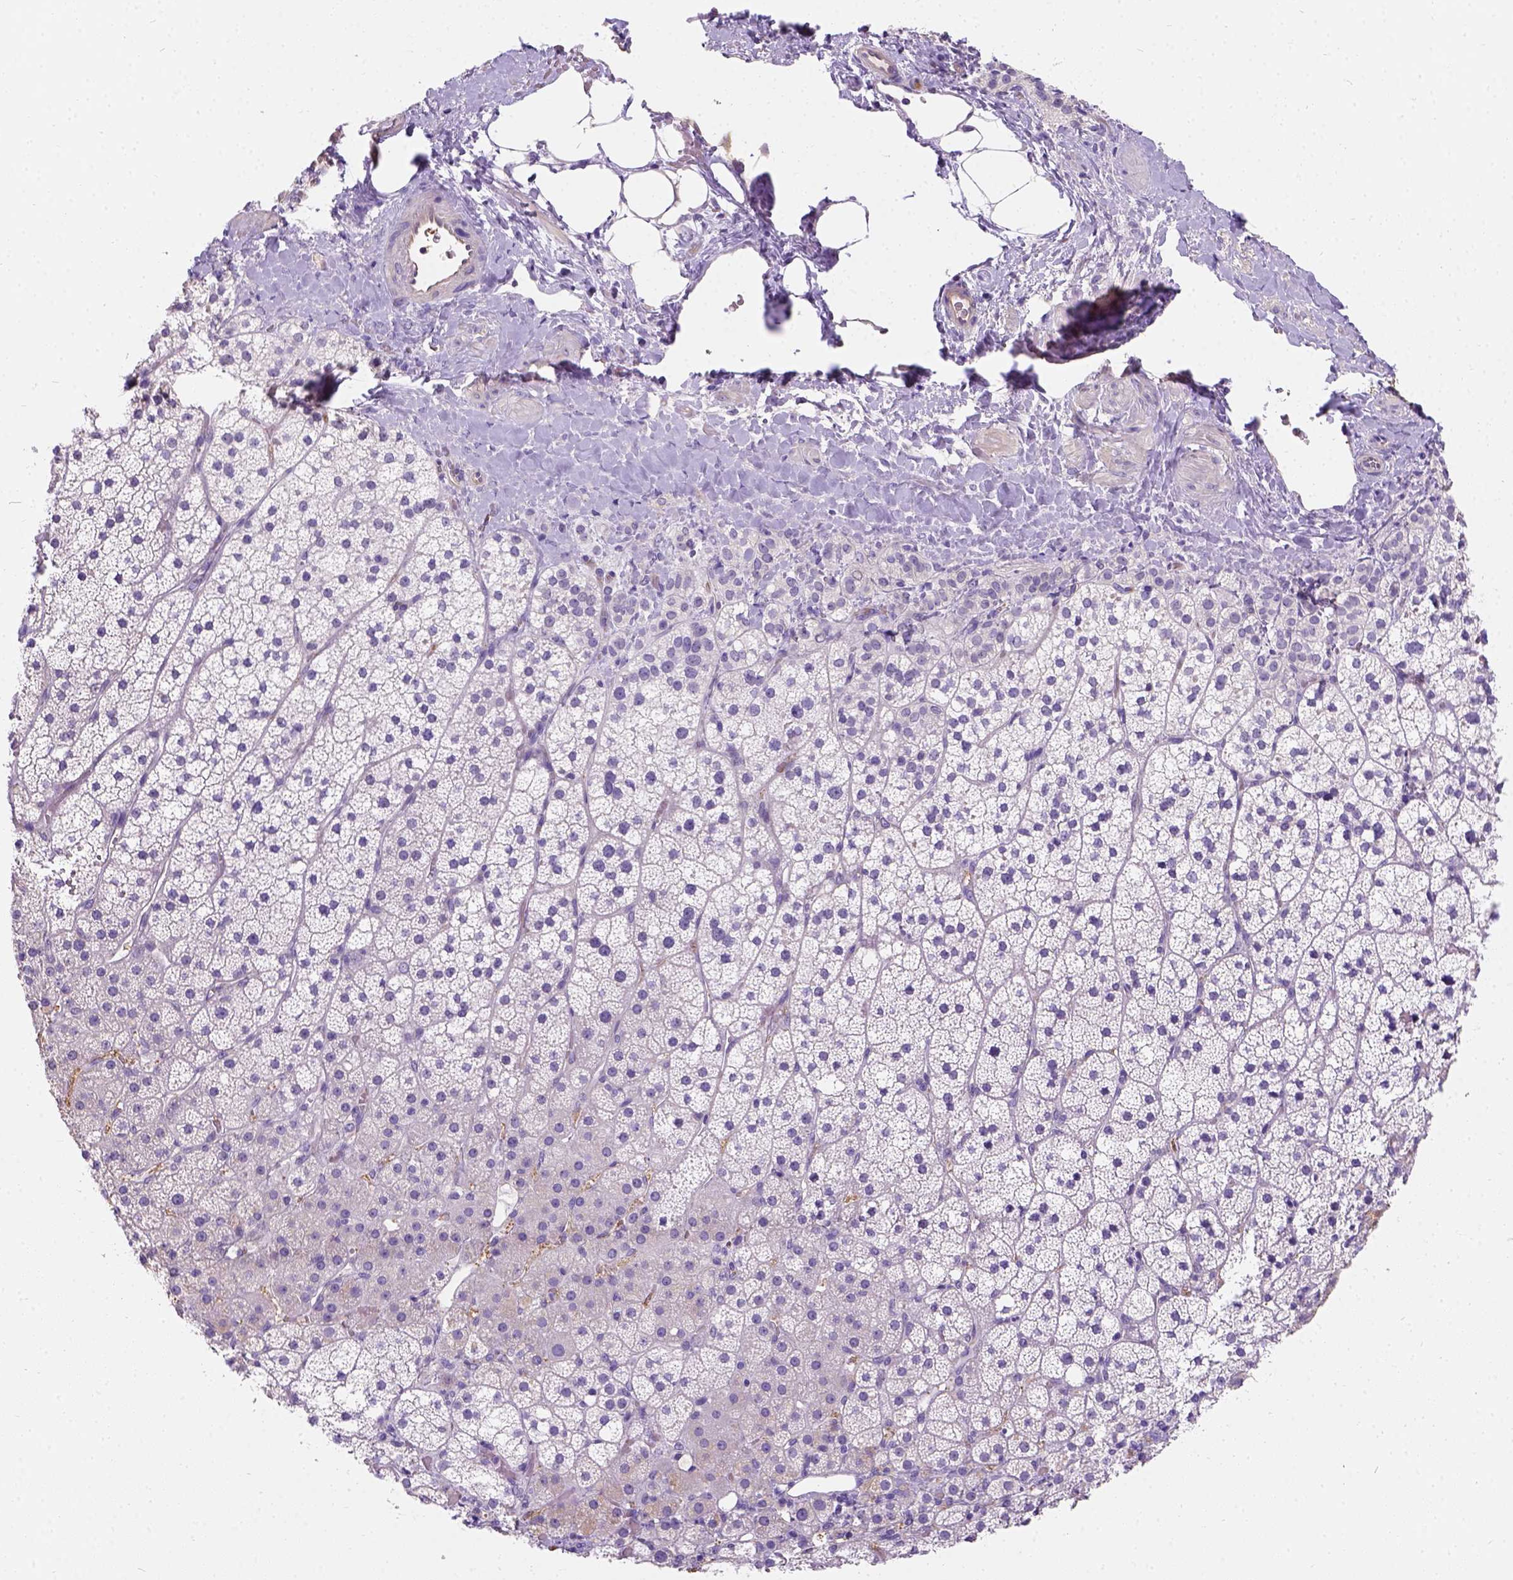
{"staining": {"intensity": "negative", "quantity": "none", "location": "none"}, "tissue": "adrenal gland", "cell_type": "Glandular cells", "image_type": "normal", "snomed": [{"axis": "morphology", "description": "Normal tissue, NOS"}, {"axis": "topography", "description": "Adrenal gland"}], "caption": "Human adrenal gland stained for a protein using immunohistochemistry (IHC) displays no expression in glandular cells.", "gene": "PHF7", "patient": {"sex": "male", "age": 53}}